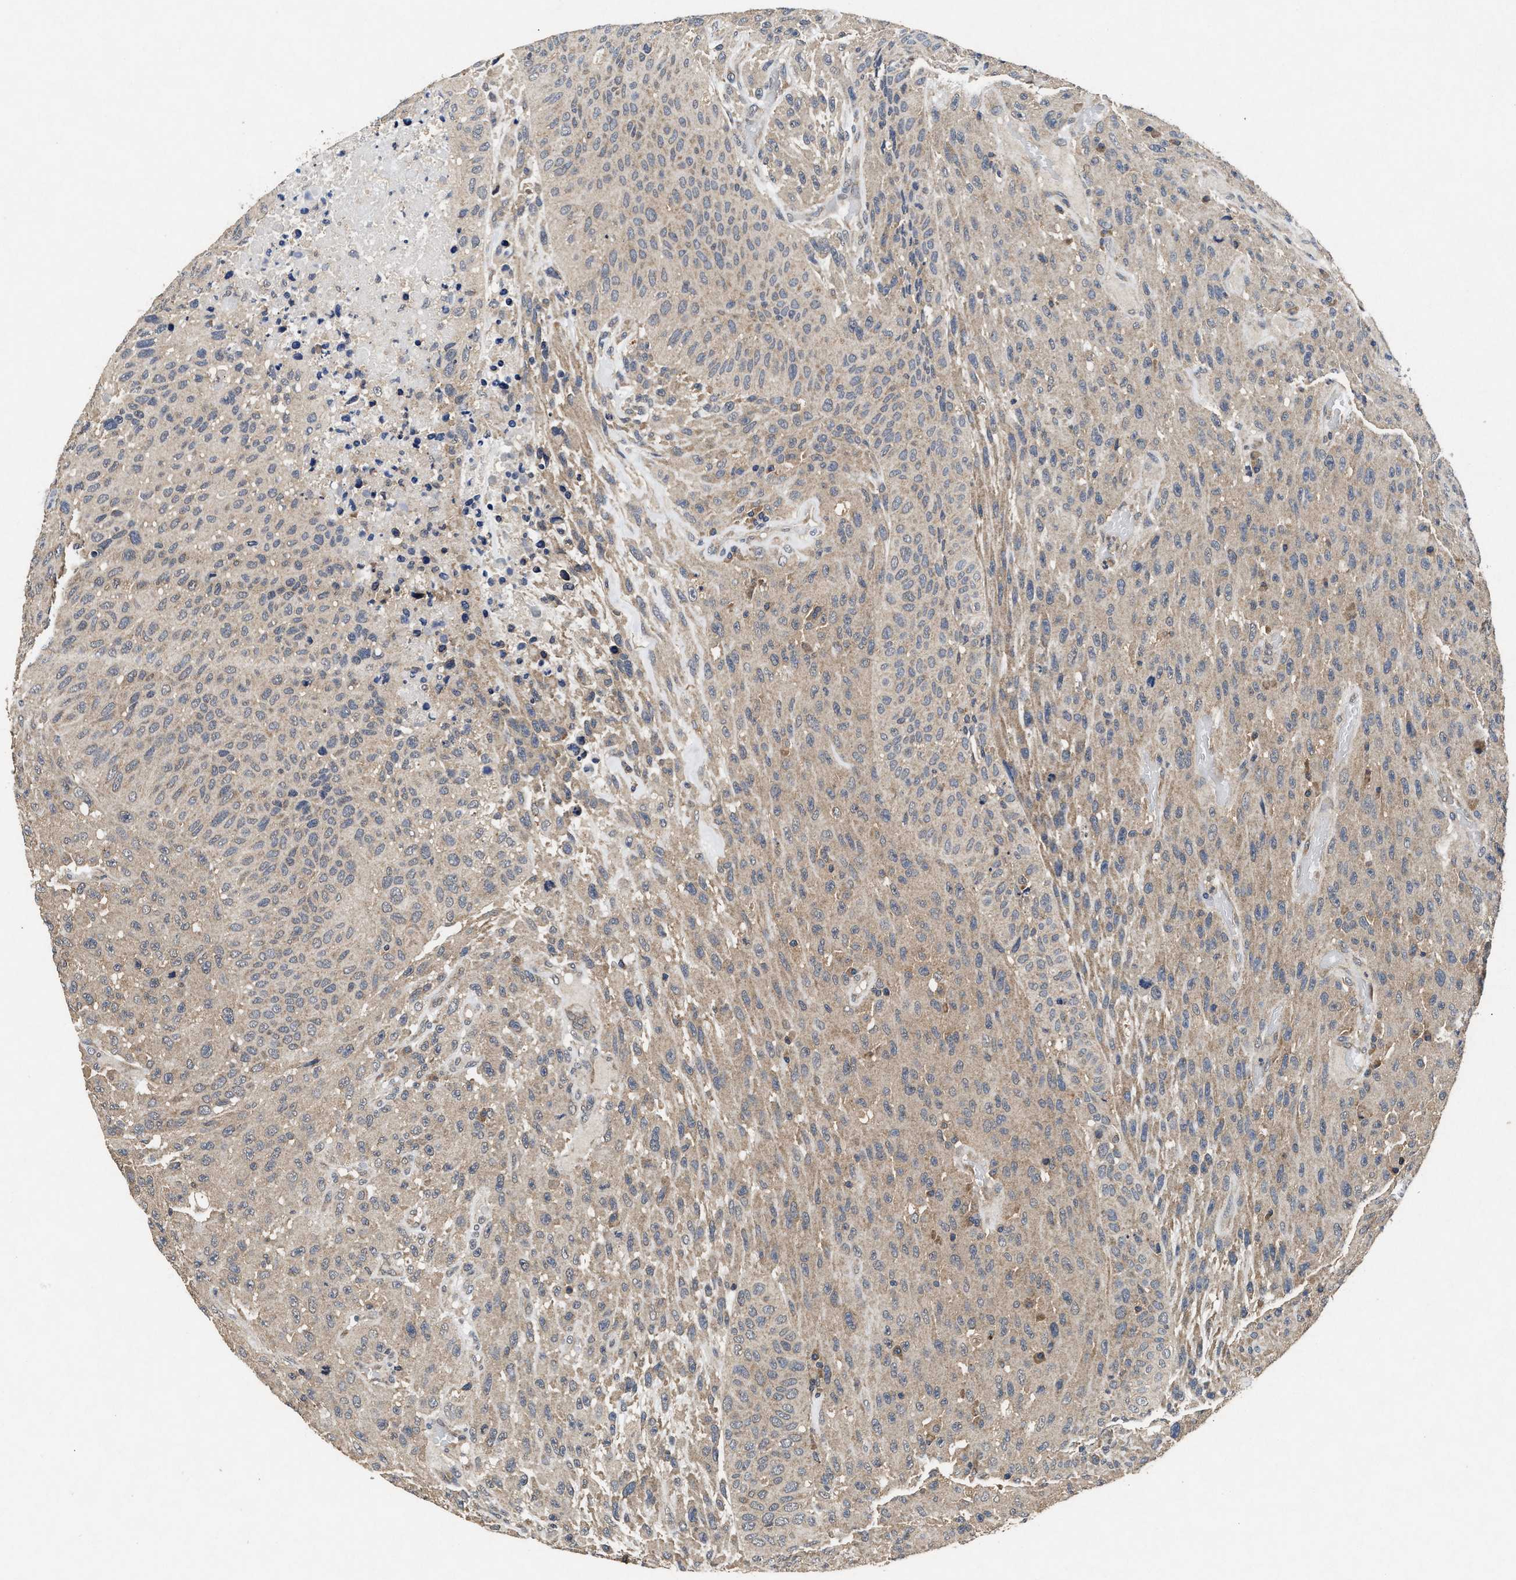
{"staining": {"intensity": "weak", "quantity": "25%-75%", "location": "cytoplasmic/membranous"}, "tissue": "urothelial cancer", "cell_type": "Tumor cells", "image_type": "cancer", "snomed": [{"axis": "morphology", "description": "Urothelial carcinoma, High grade"}, {"axis": "topography", "description": "Urinary bladder"}], "caption": "Urothelial cancer stained with a brown dye displays weak cytoplasmic/membranous positive staining in approximately 25%-75% of tumor cells.", "gene": "PDAP1", "patient": {"sex": "male", "age": 66}}